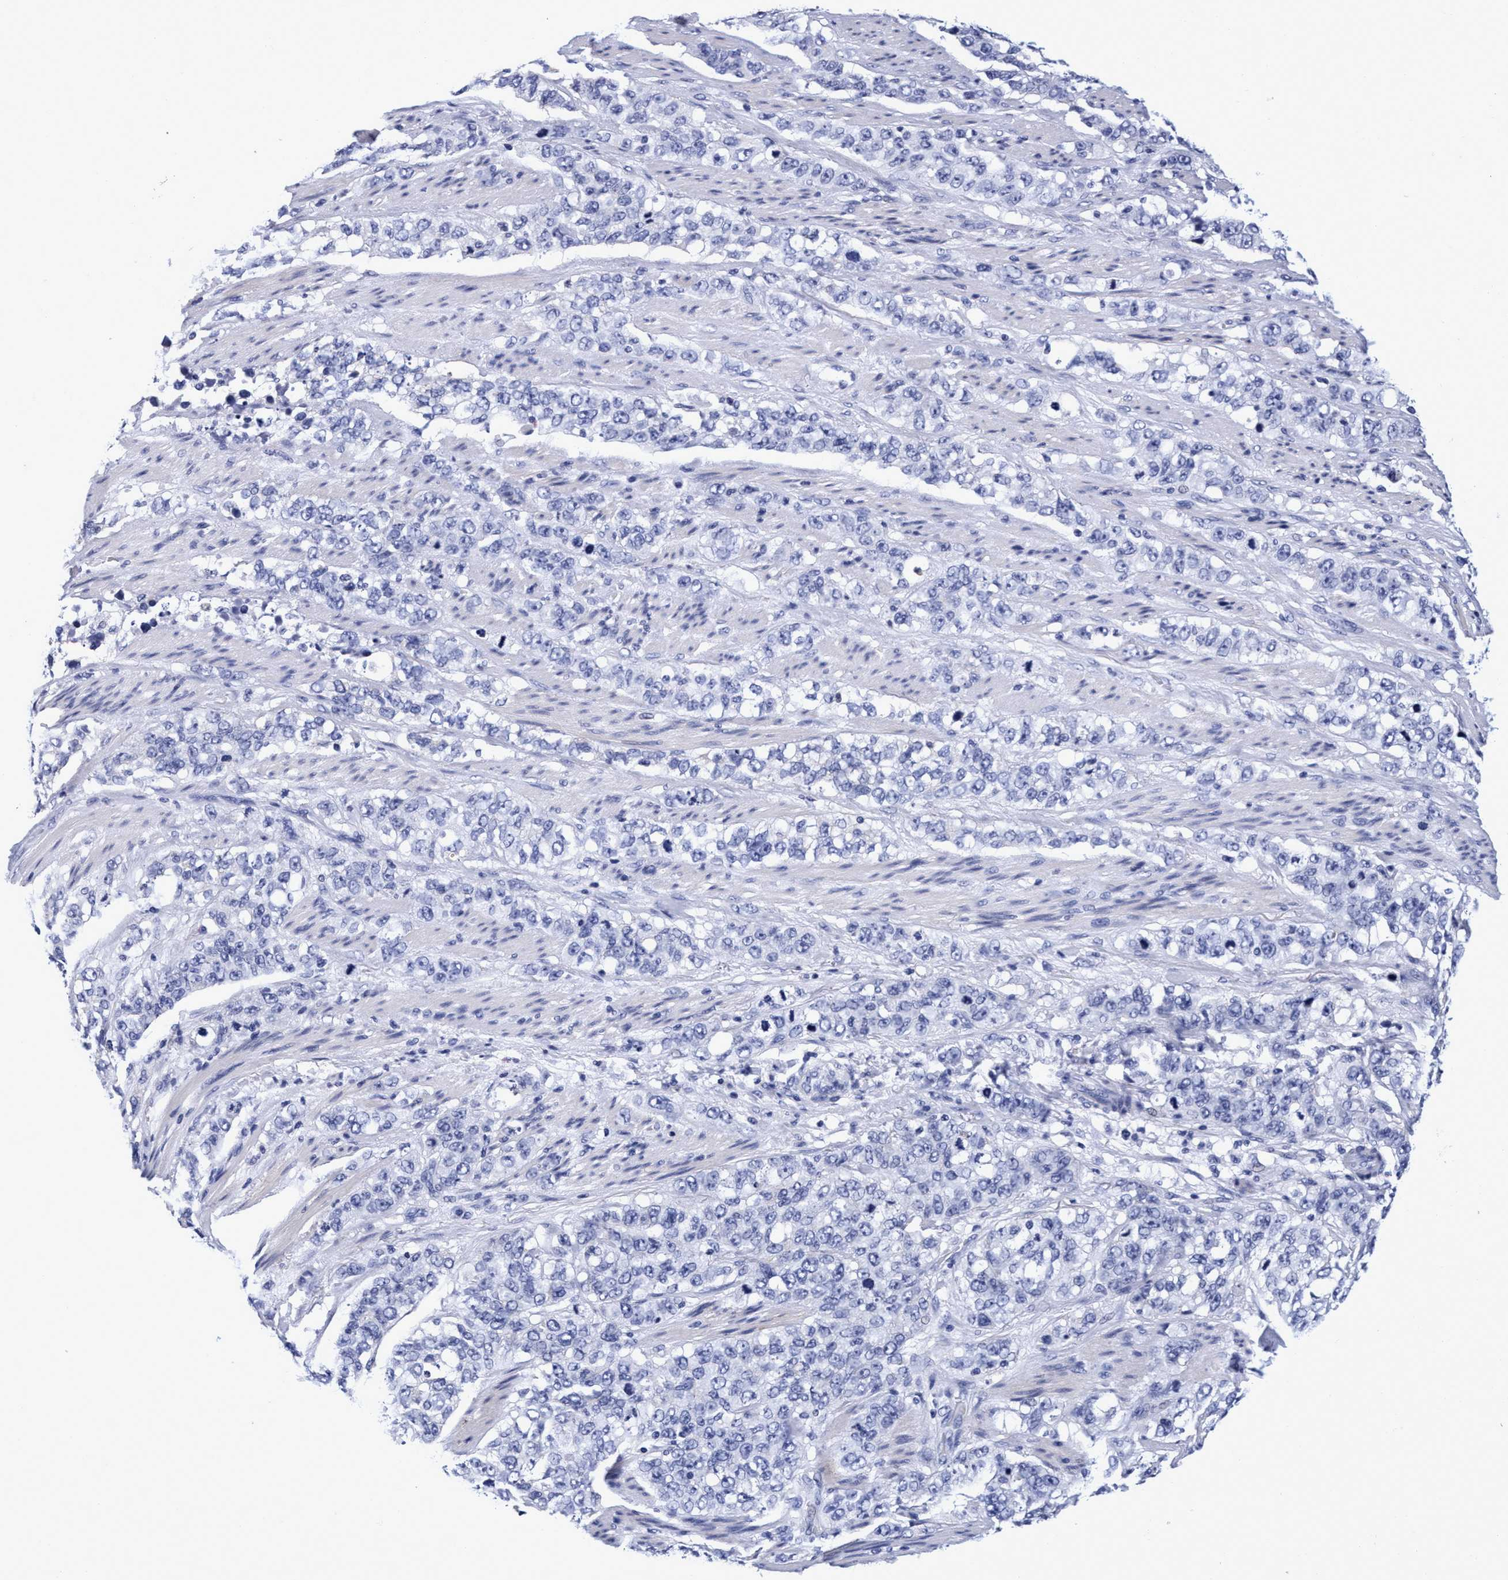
{"staining": {"intensity": "negative", "quantity": "none", "location": "none"}, "tissue": "stomach cancer", "cell_type": "Tumor cells", "image_type": "cancer", "snomed": [{"axis": "morphology", "description": "Adenocarcinoma, NOS"}, {"axis": "topography", "description": "Stomach"}], "caption": "There is no significant positivity in tumor cells of stomach cancer.", "gene": "PLPPR1", "patient": {"sex": "male", "age": 48}}